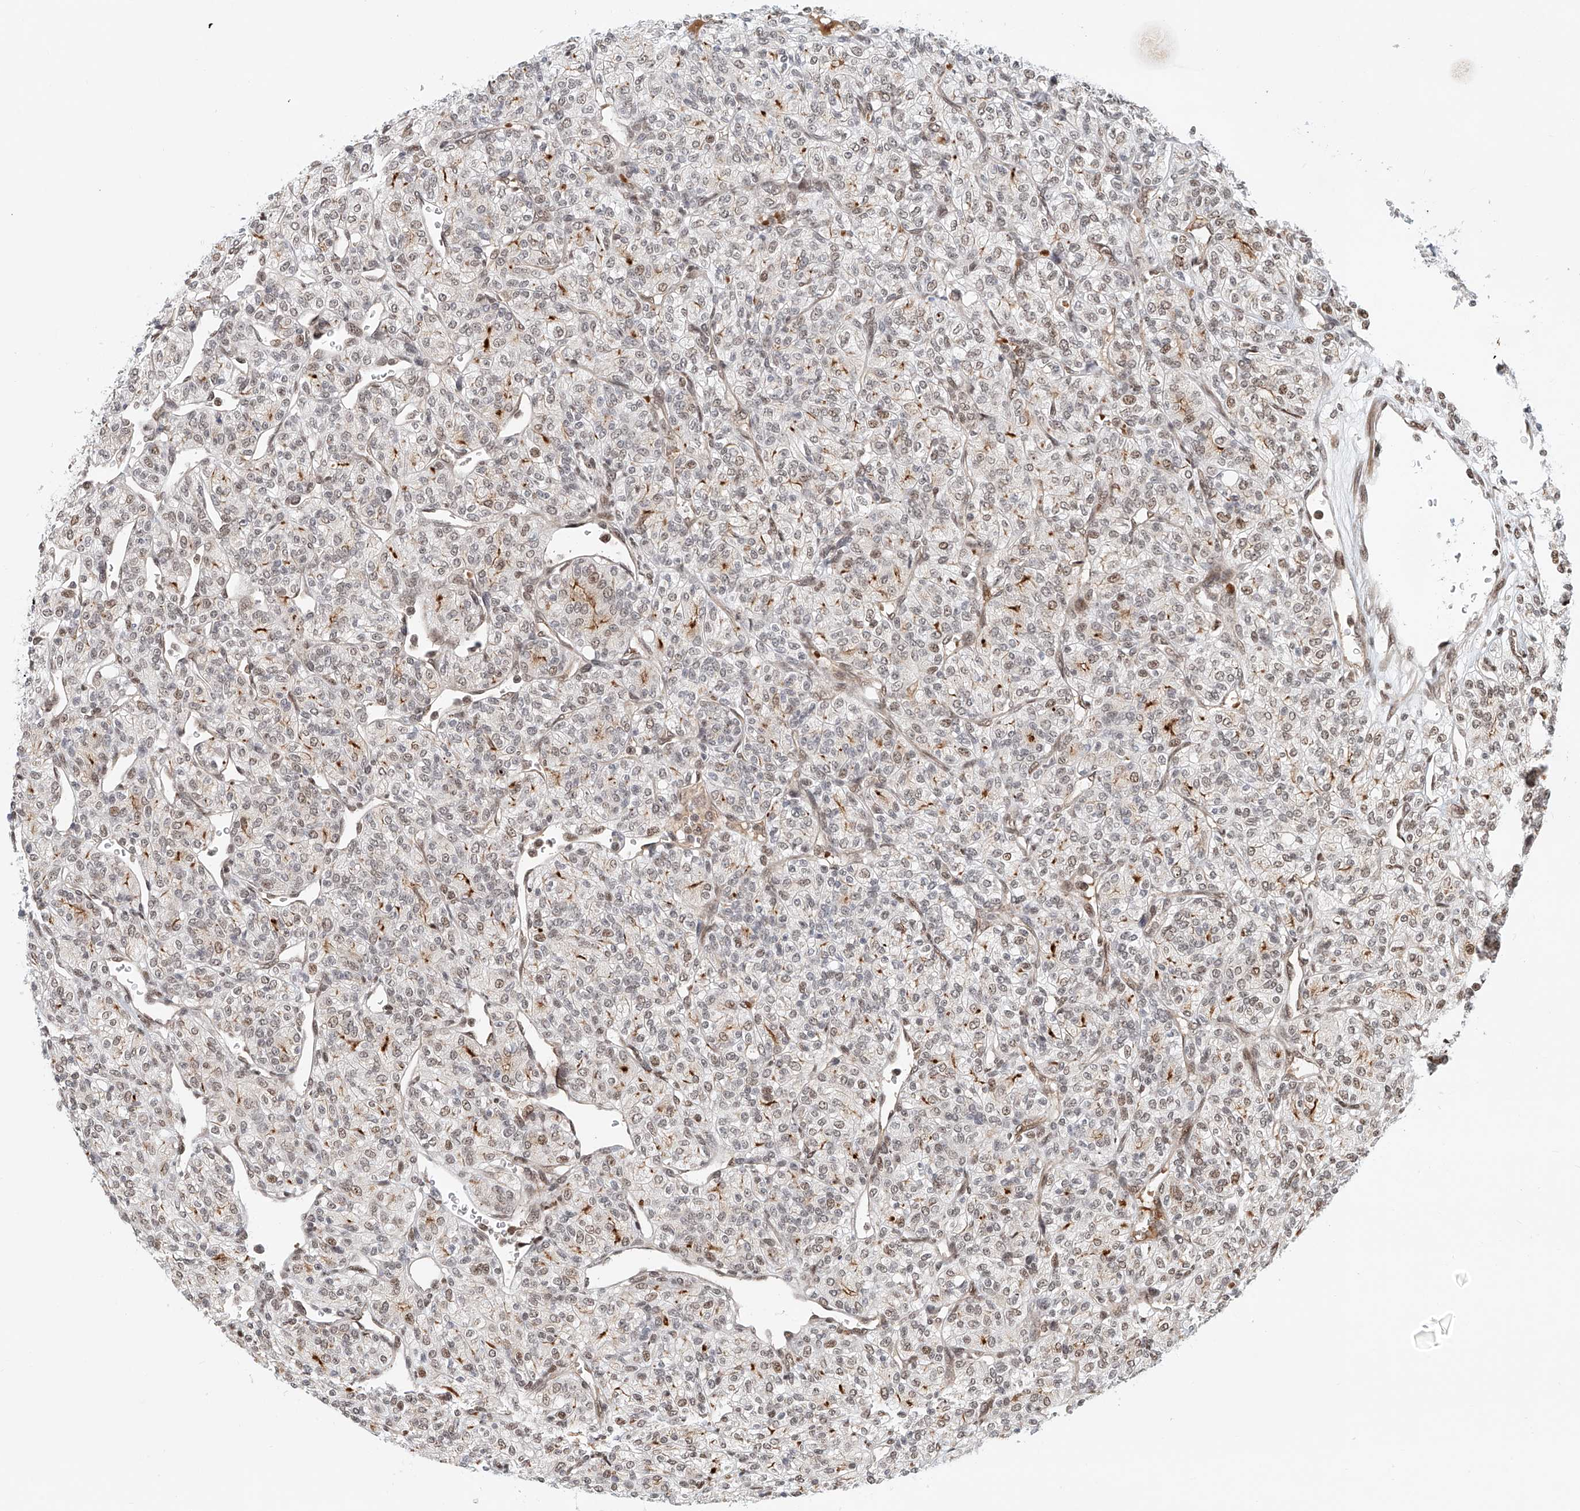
{"staining": {"intensity": "weak", "quantity": "25%-75%", "location": "nuclear"}, "tissue": "renal cancer", "cell_type": "Tumor cells", "image_type": "cancer", "snomed": [{"axis": "morphology", "description": "Adenocarcinoma, NOS"}, {"axis": "topography", "description": "Kidney"}], "caption": "Weak nuclear expression is seen in about 25%-75% of tumor cells in renal cancer (adenocarcinoma). (Brightfield microscopy of DAB IHC at high magnification).", "gene": "ZNF470", "patient": {"sex": "male", "age": 77}}